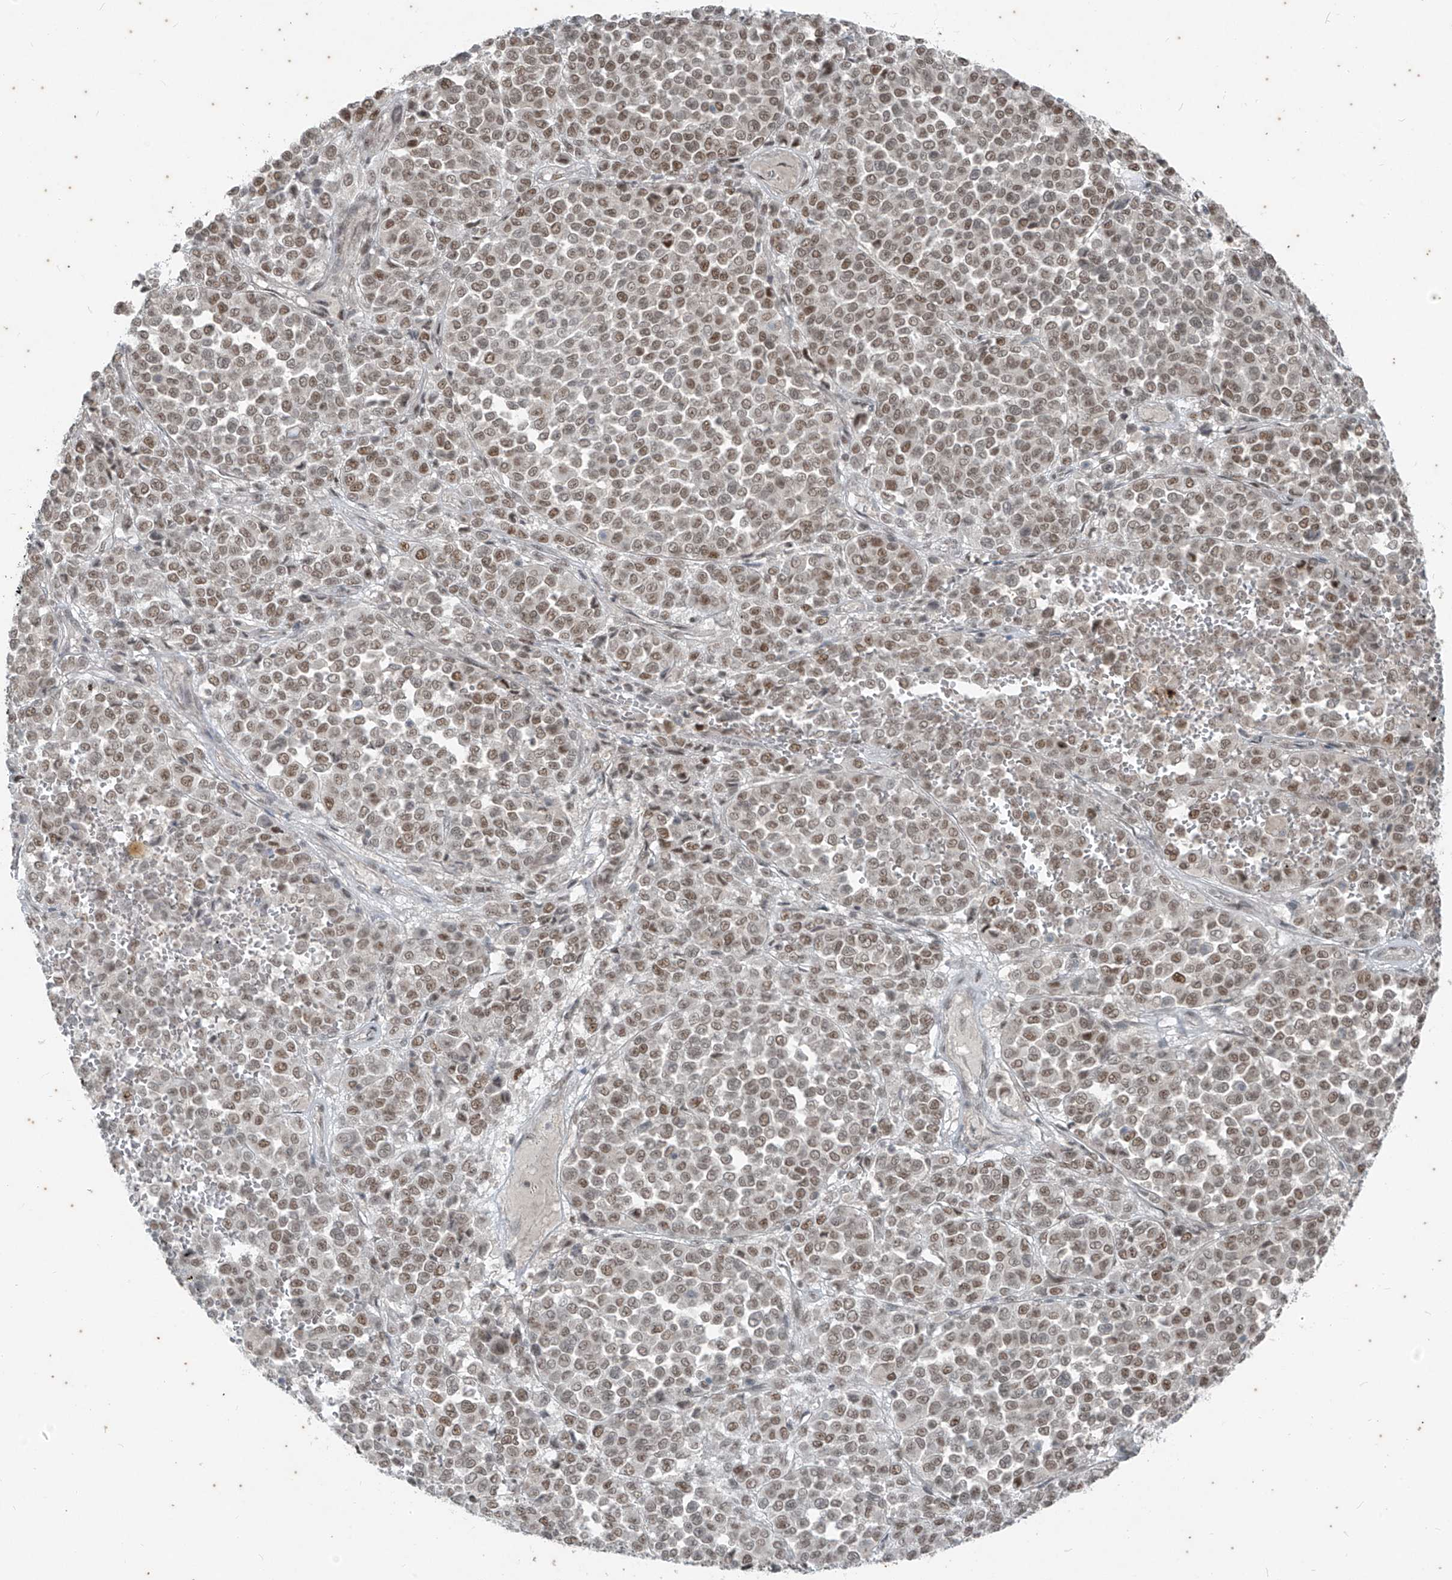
{"staining": {"intensity": "moderate", "quantity": ">75%", "location": "nuclear"}, "tissue": "melanoma", "cell_type": "Tumor cells", "image_type": "cancer", "snomed": [{"axis": "morphology", "description": "Malignant melanoma, Metastatic site"}, {"axis": "topography", "description": "Pancreas"}], "caption": "A brown stain shows moderate nuclear staining of a protein in human malignant melanoma (metastatic site) tumor cells. The staining is performed using DAB (3,3'-diaminobenzidine) brown chromogen to label protein expression. The nuclei are counter-stained blue using hematoxylin.", "gene": "ZNF354B", "patient": {"sex": "female", "age": 30}}